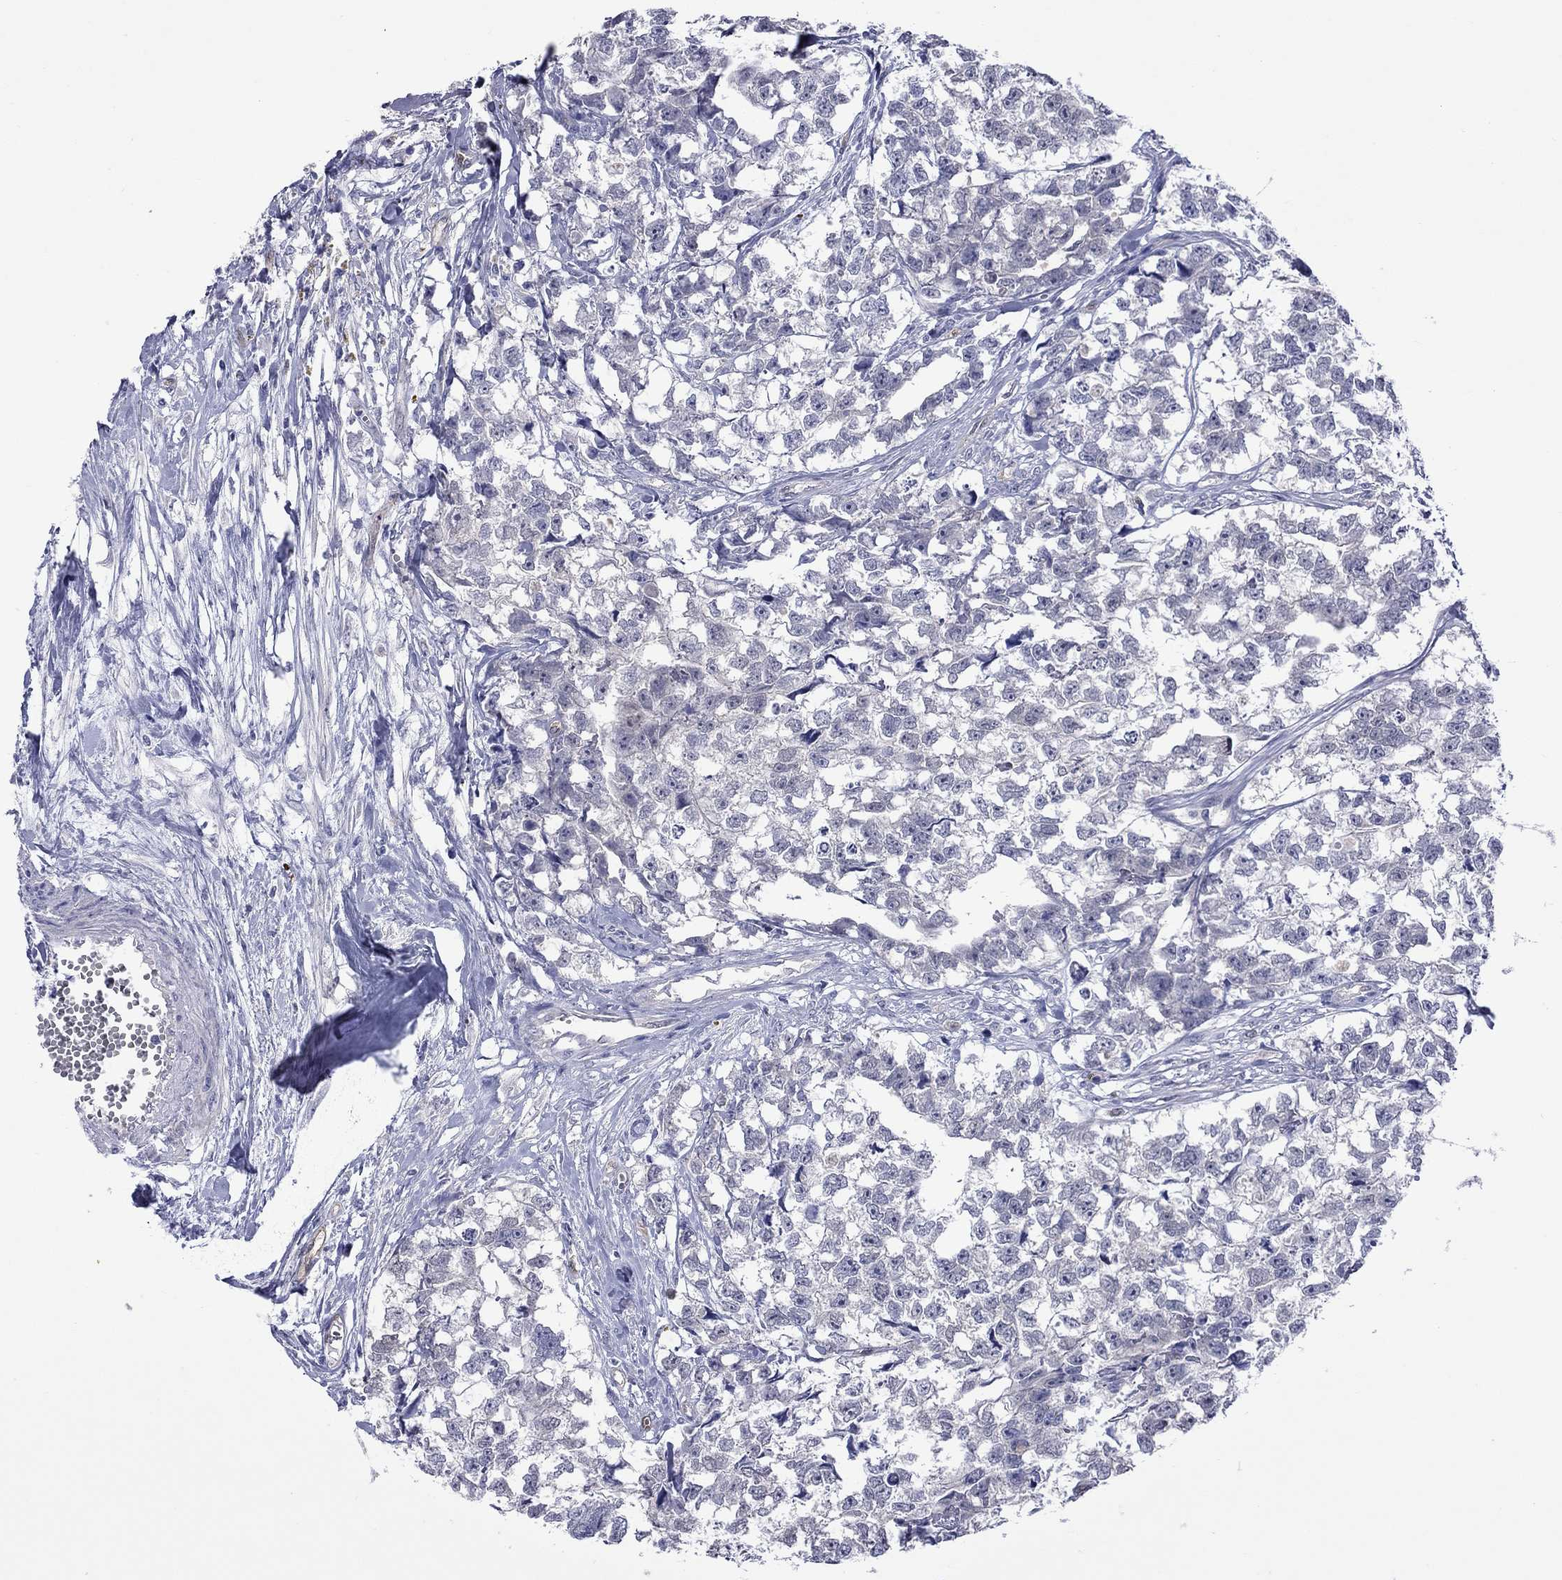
{"staining": {"intensity": "negative", "quantity": "none", "location": "none"}, "tissue": "testis cancer", "cell_type": "Tumor cells", "image_type": "cancer", "snomed": [{"axis": "morphology", "description": "Carcinoma, Embryonal, NOS"}, {"axis": "morphology", "description": "Teratoma, malignant, NOS"}, {"axis": "topography", "description": "Testis"}], "caption": "Tumor cells are negative for protein expression in human embryonal carcinoma (testis).", "gene": "CTNNBIP1", "patient": {"sex": "male", "age": 44}}